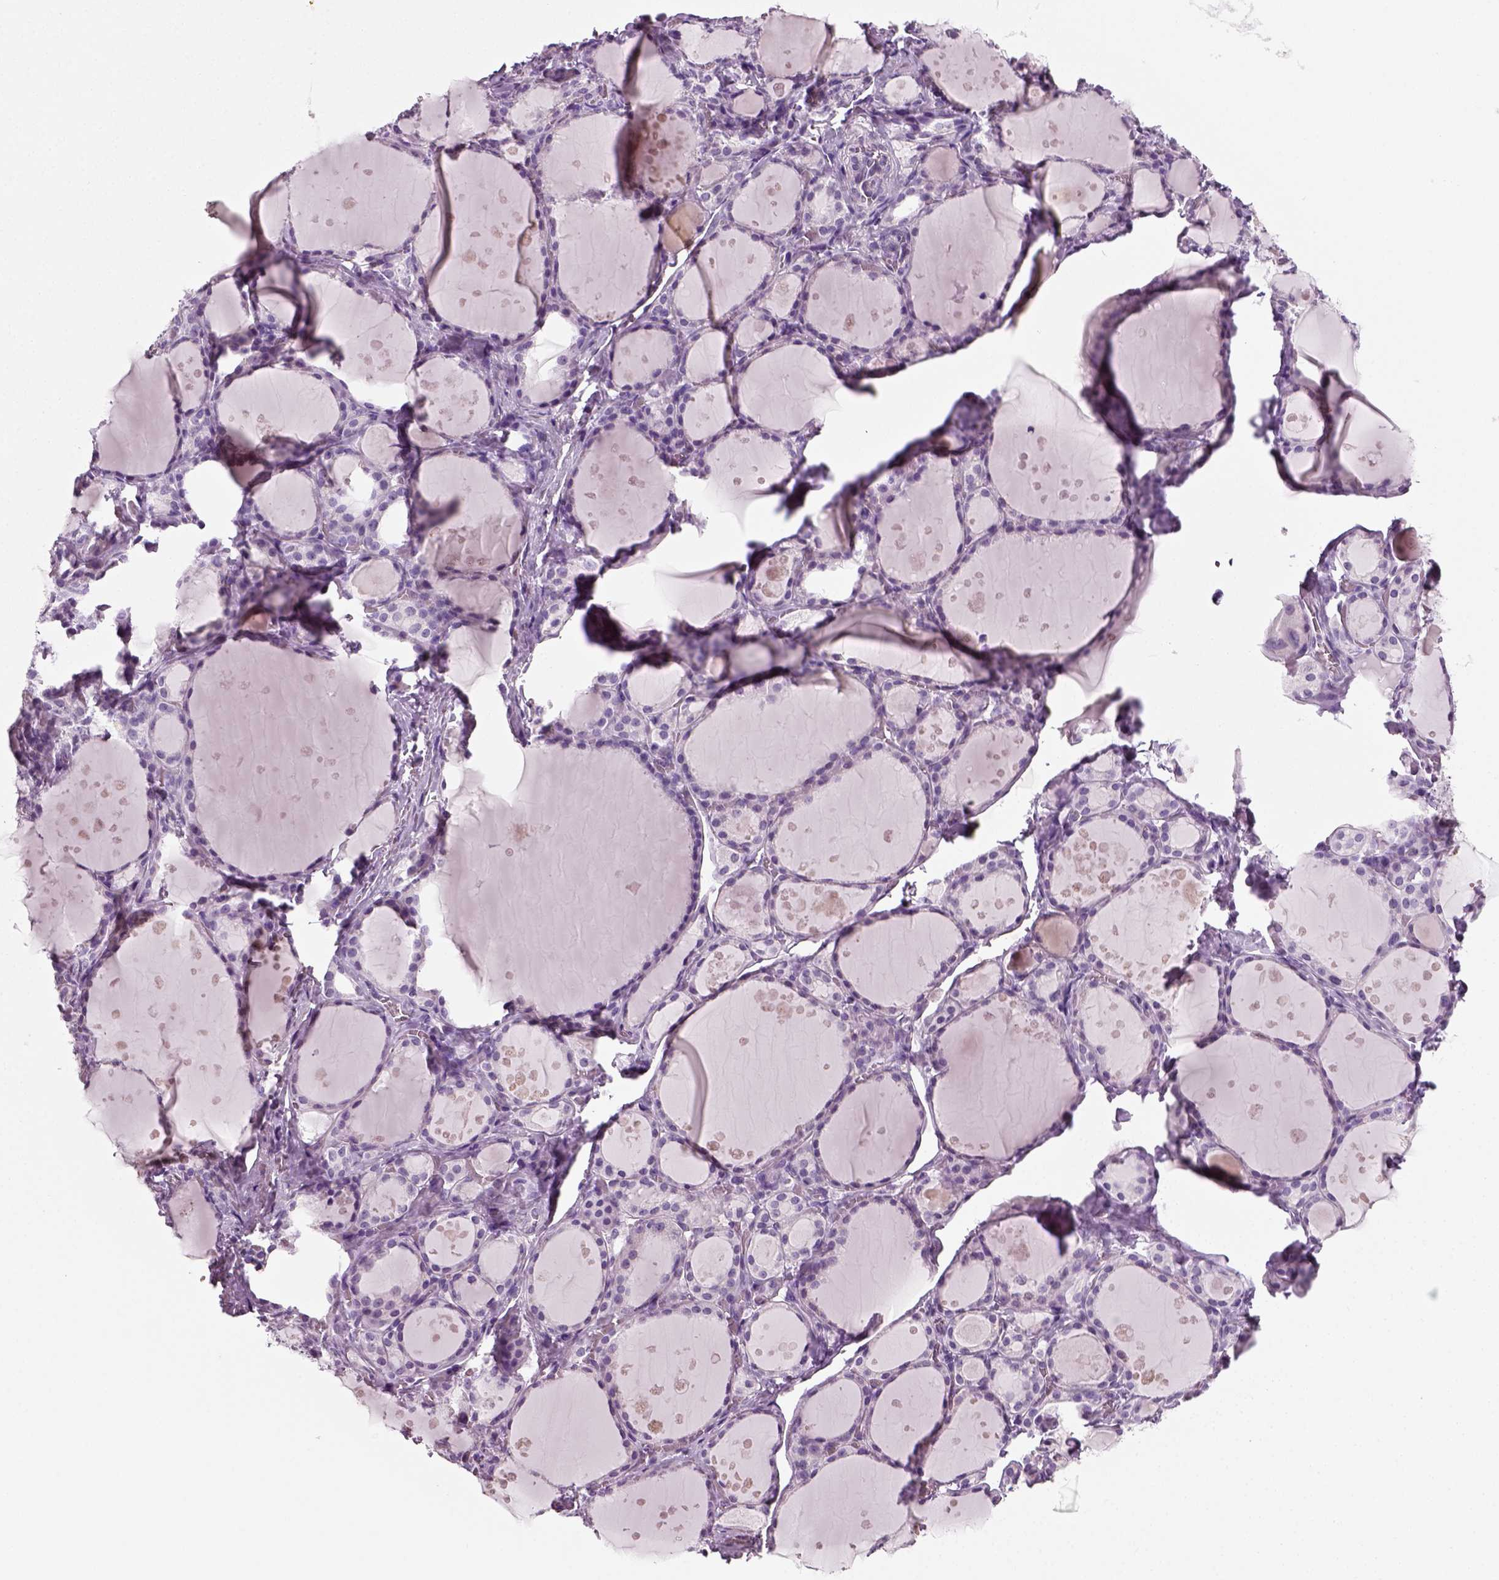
{"staining": {"intensity": "negative", "quantity": "none", "location": "none"}, "tissue": "thyroid gland", "cell_type": "Glandular cells", "image_type": "normal", "snomed": [{"axis": "morphology", "description": "Normal tissue, NOS"}, {"axis": "topography", "description": "Thyroid gland"}], "caption": "Image shows no protein positivity in glandular cells of normal thyroid gland. Nuclei are stained in blue.", "gene": "SPATA31E1", "patient": {"sex": "male", "age": 68}}